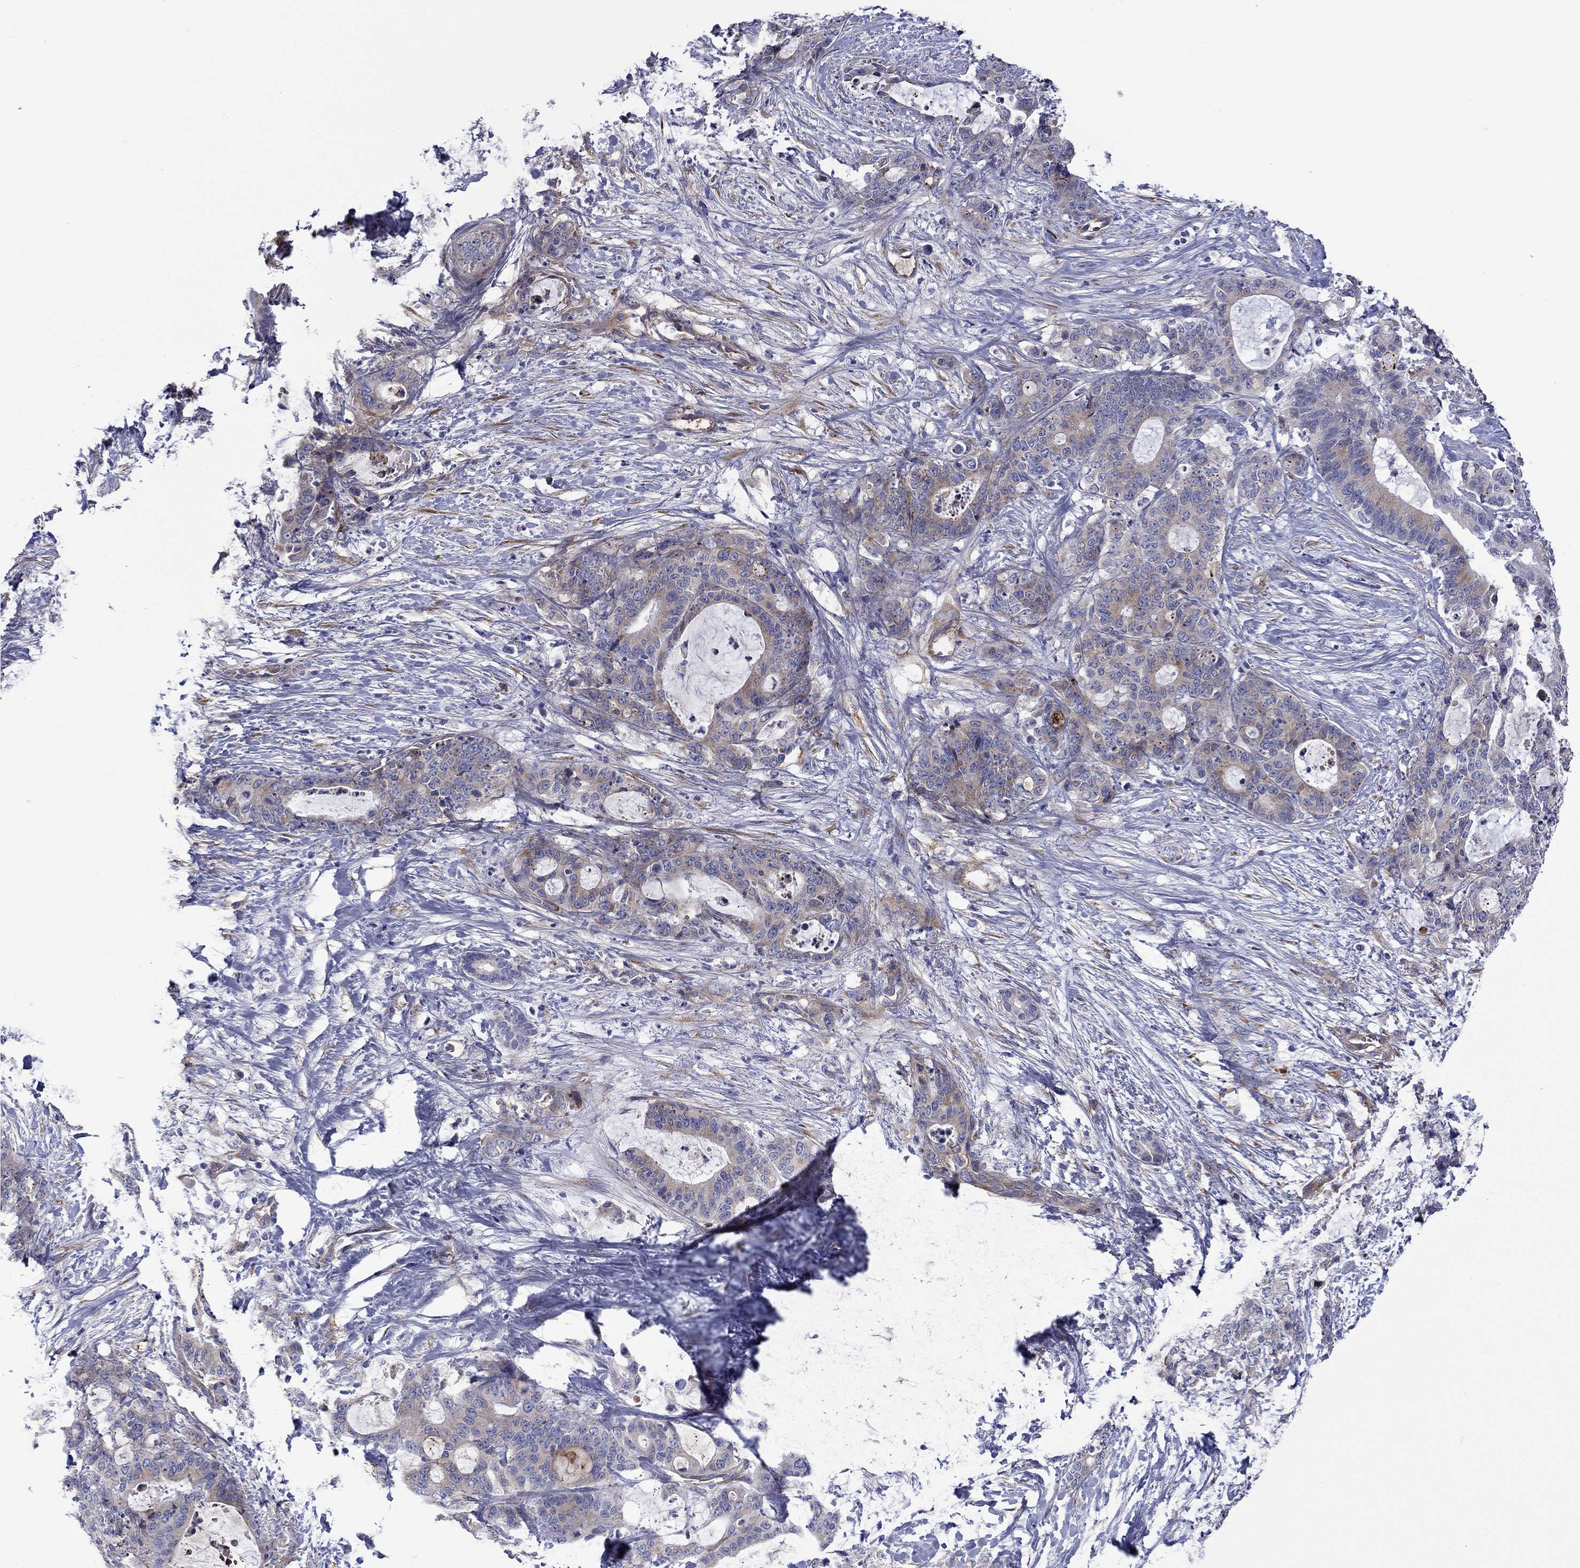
{"staining": {"intensity": "moderate", "quantity": "<25%", "location": "cytoplasmic/membranous"}, "tissue": "liver cancer", "cell_type": "Tumor cells", "image_type": "cancer", "snomed": [{"axis": "morphology", "description": "Cholangiocarcinoma"}, {"axis": "topography", "description": "Liver"}], "caption": "Immunohistochemistry (IHC) micrograph of liver cancer stained for a protein (brown), which shows low levels of moderate cytoplasmic/membranous staining in about <25% of tumor cells.", "gene": "HSPG2", "patient": {"sex": "female", "age": 73}}